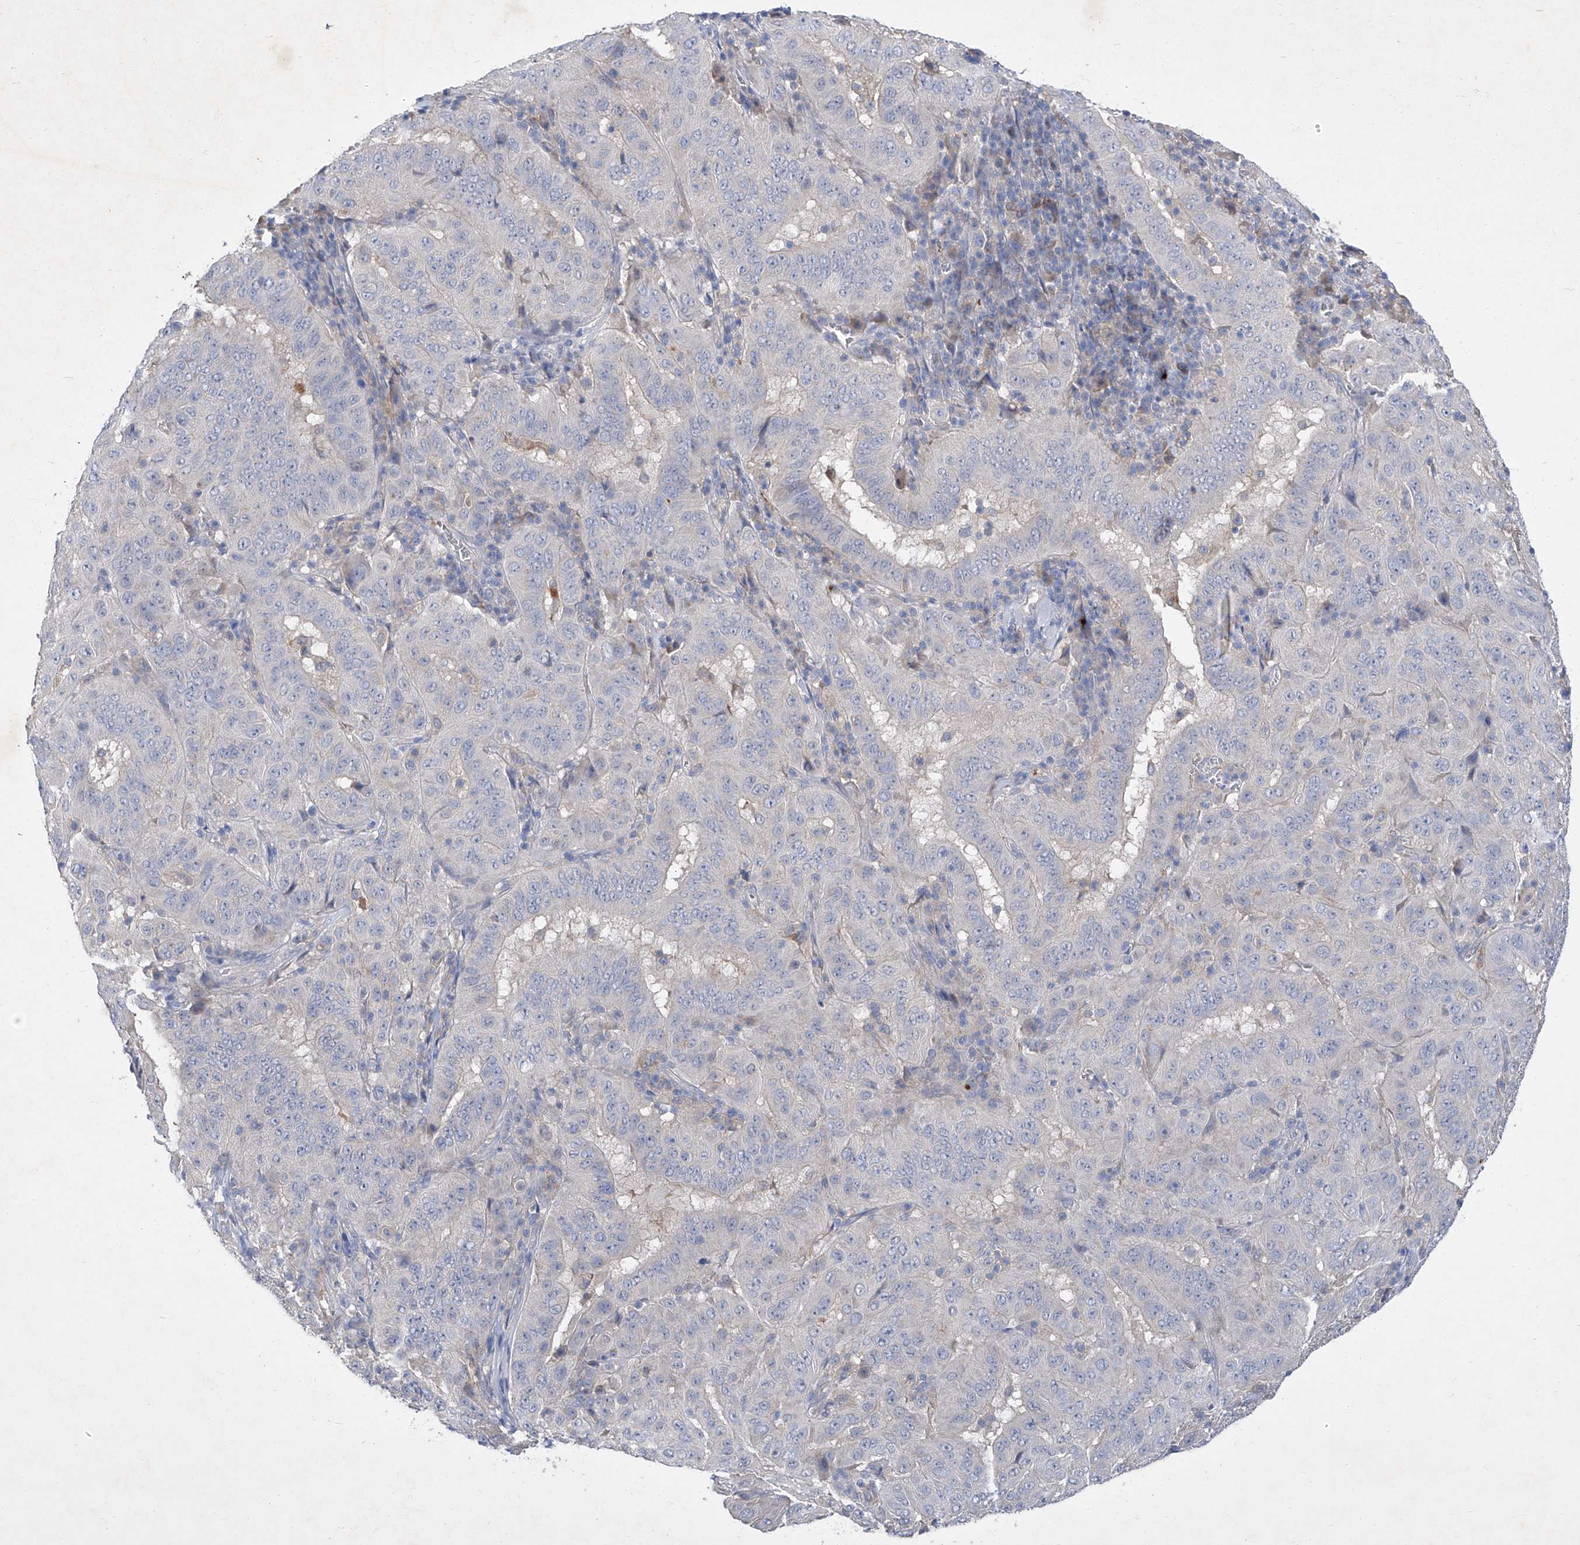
{"staining": {"intensity": "negative", "quantity": "none", "location": "none"}, "tissue": "pancreatic cancer", "cell_type": "Tumor cells", "image_type": "cancer", "snomed": [{"axis": "morphology", "description": "Adenocarcinoma, NOS"}, {"axis": "topography", "description": "Pancreas"}], "caption": "Immunohistochemical staining of human pancreatic cancer displays no significant staining in tumor cells.", "gene": "SBK2", "patient": {"sex": "male", "age": 63}}